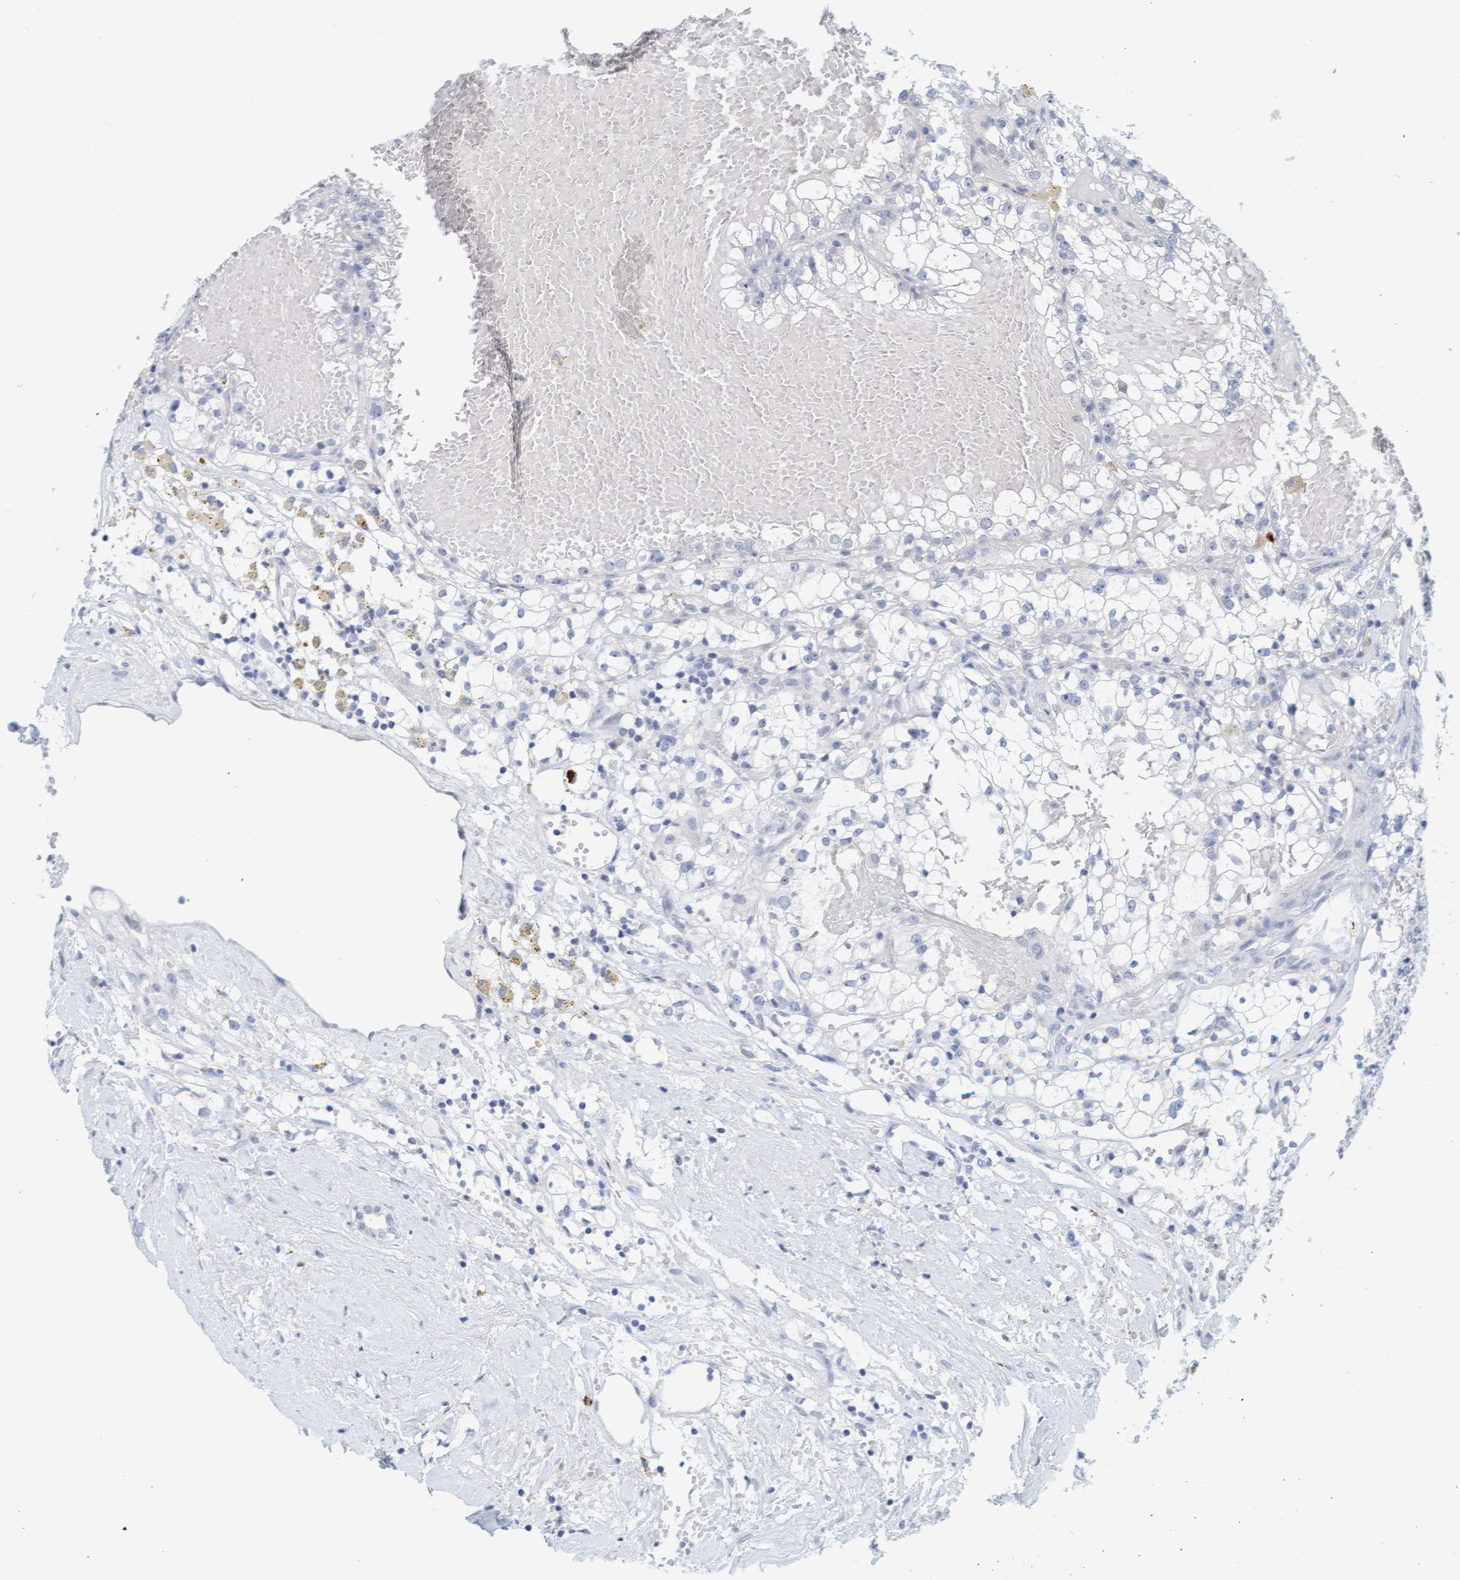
{"staining": {"intensity": "negative", "quantity": "none", "location": "none"}, "tissue": "renal cancer", "cell_type": "Tumor cells", "image_type": "cancer", "snomed": [{"axis": "morphology", "description": "Adenocarcinoma, NOS"}, {"axis": "topography", "description": "Kidney"}], "caption": "The image reveals no staining of tumor cells in adenocarcinoma (renal). The staining is performed using DAB brown chromogen with nuclei counter-stained in using hematoxylin.", "gene": "CPA3", "patient": {"sex": "male", "age": 56}}